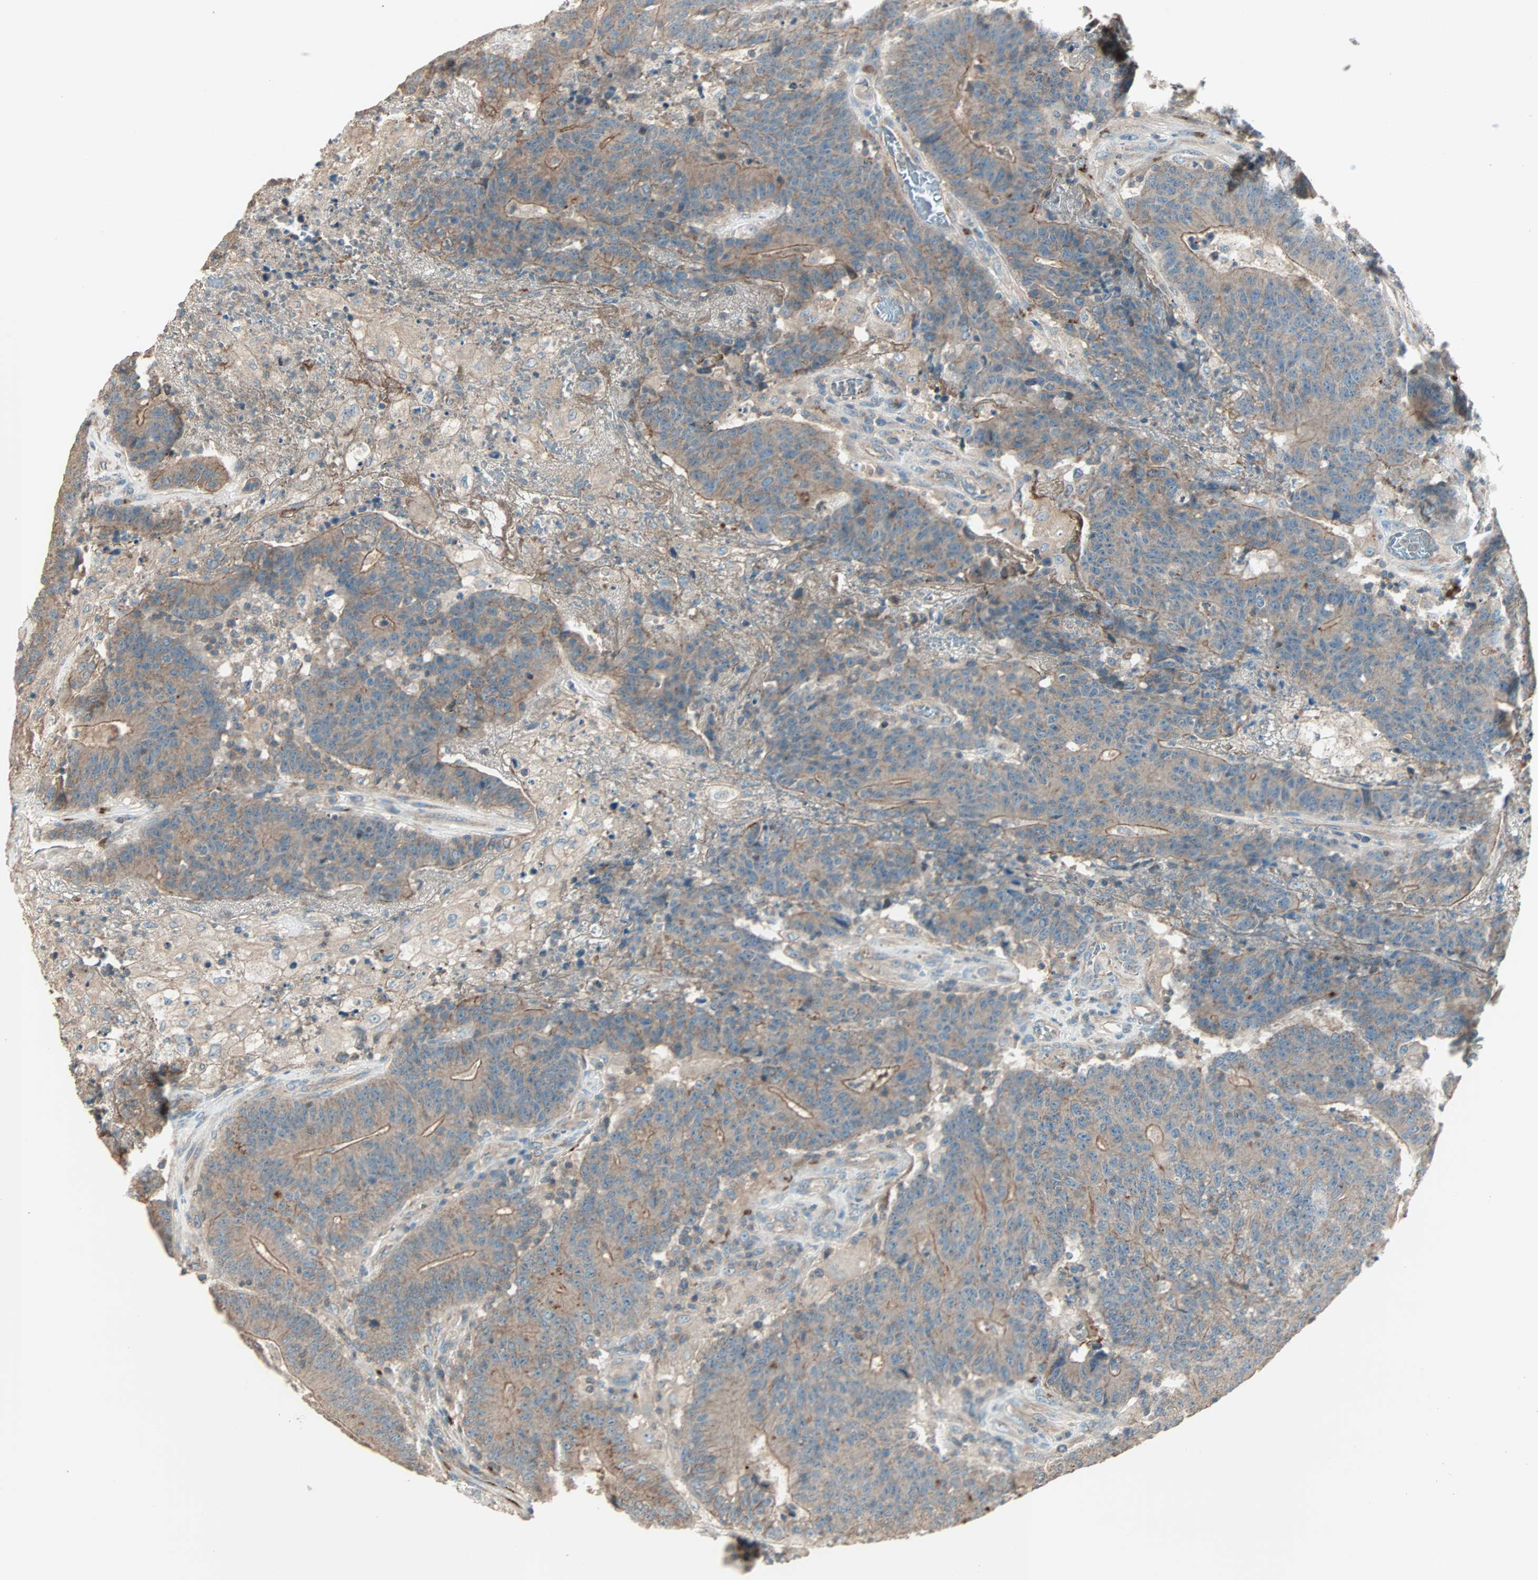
{"staining": {"intensity": "weak", "quantity": ">75%", "location": "cytoplasmic/membranous"}, "tissue": "colorectal cancer", "cell_type": "Tumor cells", "image_type": "cancer", "snomed": [{"axis": "morphology", "description": "Normal tissue, NOS"}, {"axis": "morphology", "description": "Adenocarcinoma, NOS"}, {"axis": "topography", "description": "Colon"}], "caption": "An image of adenocarcinoma (colorectal) stained for a protein exhibits weak cytoplasmic/membranous brown staining in tumor cells.", "gene": "MAP3K21", "patient": {"sex": "female", "age": 75}}